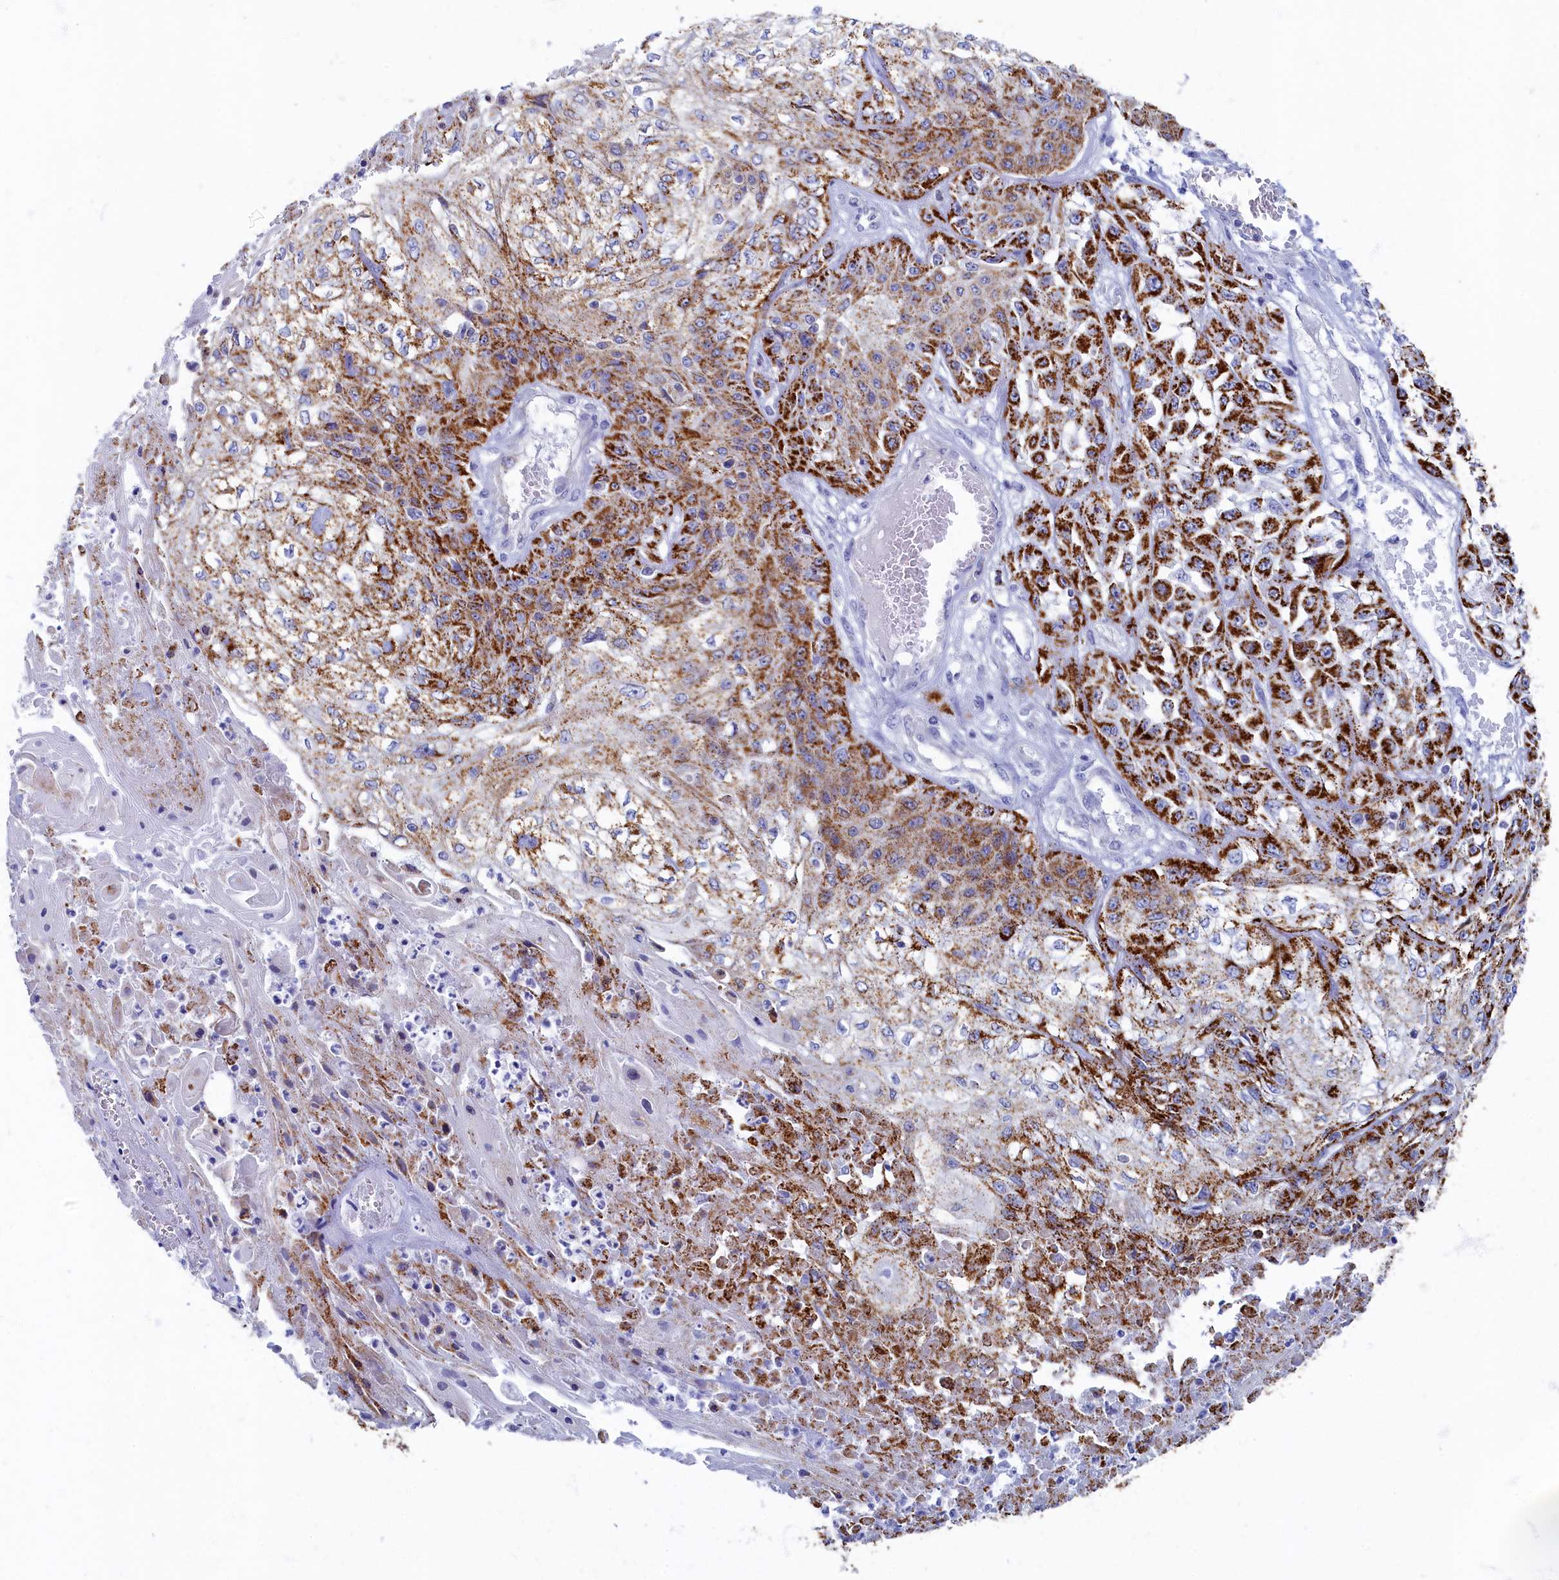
{"staining": {"intensity": "strong", "quantity": "<25%", "location": "cytoplasmic/membranous"}, "tissue": "skin cancer", "cell_type": "Tumor cells", "image_type": "cancer", "snomed": [{"axis": "morphology", "description": "Squamous cell carcinoma, NOS"}, {"axis": "morphology", "description": "Squamous cell carcinoma, metastatic, NOS"}, {"axis": "topography", "description": "Skin"}, {"axis": "topography", "description": "Lymph node"}], "caption": "This image shows skin squamous cell carcinoma stained with immunohistochemistry (IHC) to label a protein in brown. The cytoplasmic/membranous of tumor cells show strong positivity for the protein. Nuclei are counter-stained blue.", "gene": "OCIAD2", "patient": {"sex": "male", "age": 75}}